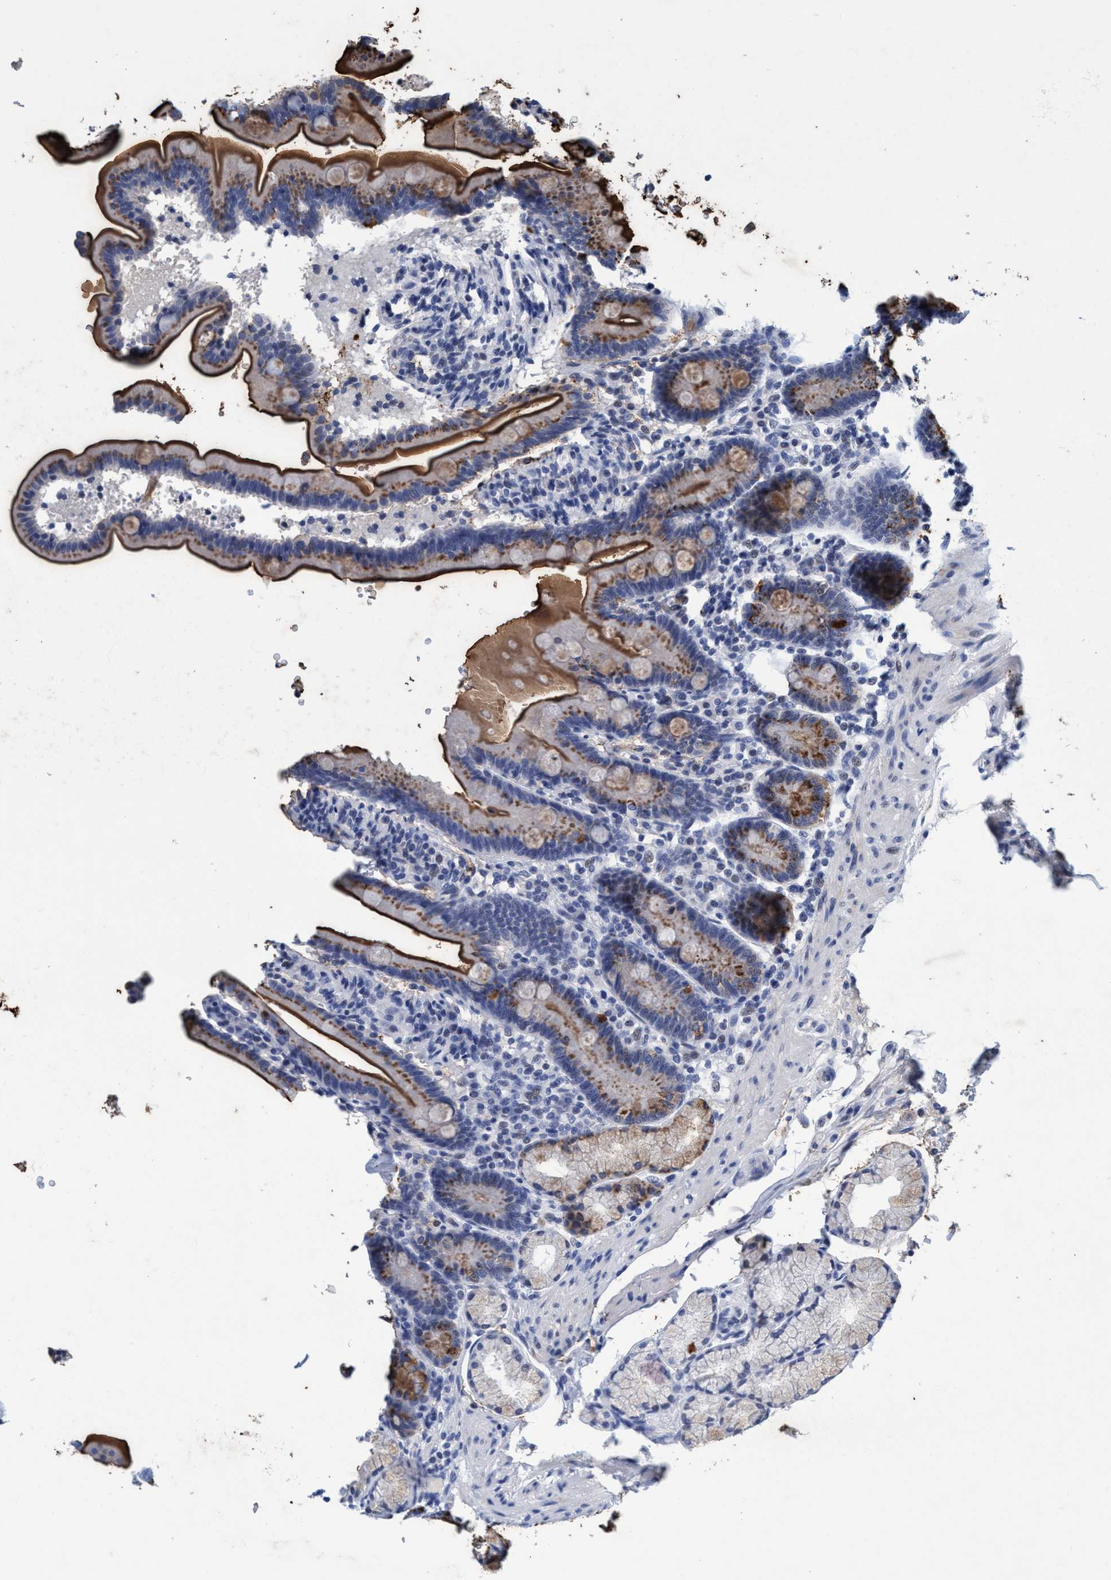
{"staining": {"intensity": "moderate", "quantity": "25%-75%", "location": "cytoplasmic/membranous"}, "tissue": "duodenum", "cell_type": "Glandular cells", "image_type": "normal", "snomed": [{"axis": "morphology", "description": "Normal tissue, NOS"}, {"axis": "topography", "description": "Duodenum"}], "caption": "Protein expression analysis of normal human duodenum reveals moderate cytoplasmic/membranous positivity in approximately 25%-75% of glandular cells. (DAB (3,3'-diaminobenzidine) IHC with brightfield microscopy, high magnification).", "gene": "GRB14", "patient": {"sex": "male", "age": 54}}